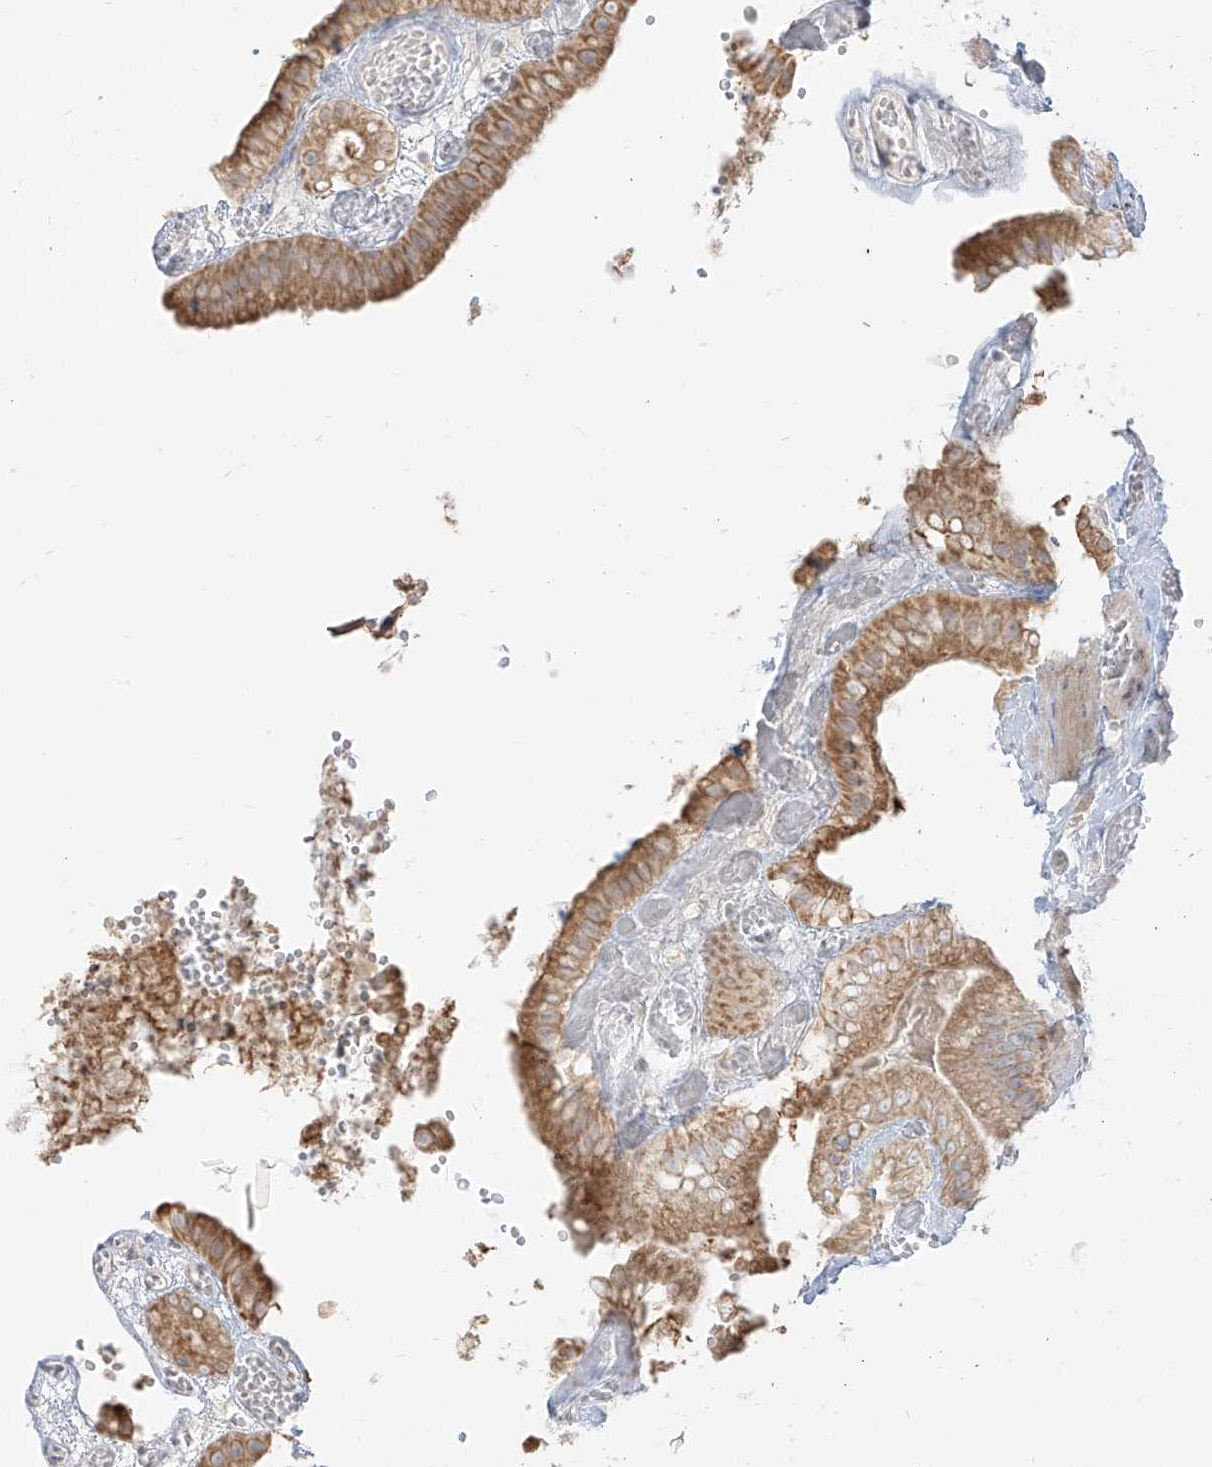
{"staining": {"intensity": "moderate", "quantity": ">75%", "location": "cytoplasmic/membranous"}, "tissue": "gallbladder", "cell_type": "Glandular cells", "image_type": "normal", "snomed": [{"axis": "morphology", "description": "Normal tissue, NOS"}, {"axis": "topography", "description": "Gallbladder"}], "caption": "Immunohistochemistry (IHC) (DAB (3,3'-diaminobenzidine)) staining of unremarkable gallbladder displays moderate cytoplasmic/membranous protein expression in approximately >75% of glandular cells.", "gene": "ZIM3", "patient": {"sex": "female", "age": 64}}